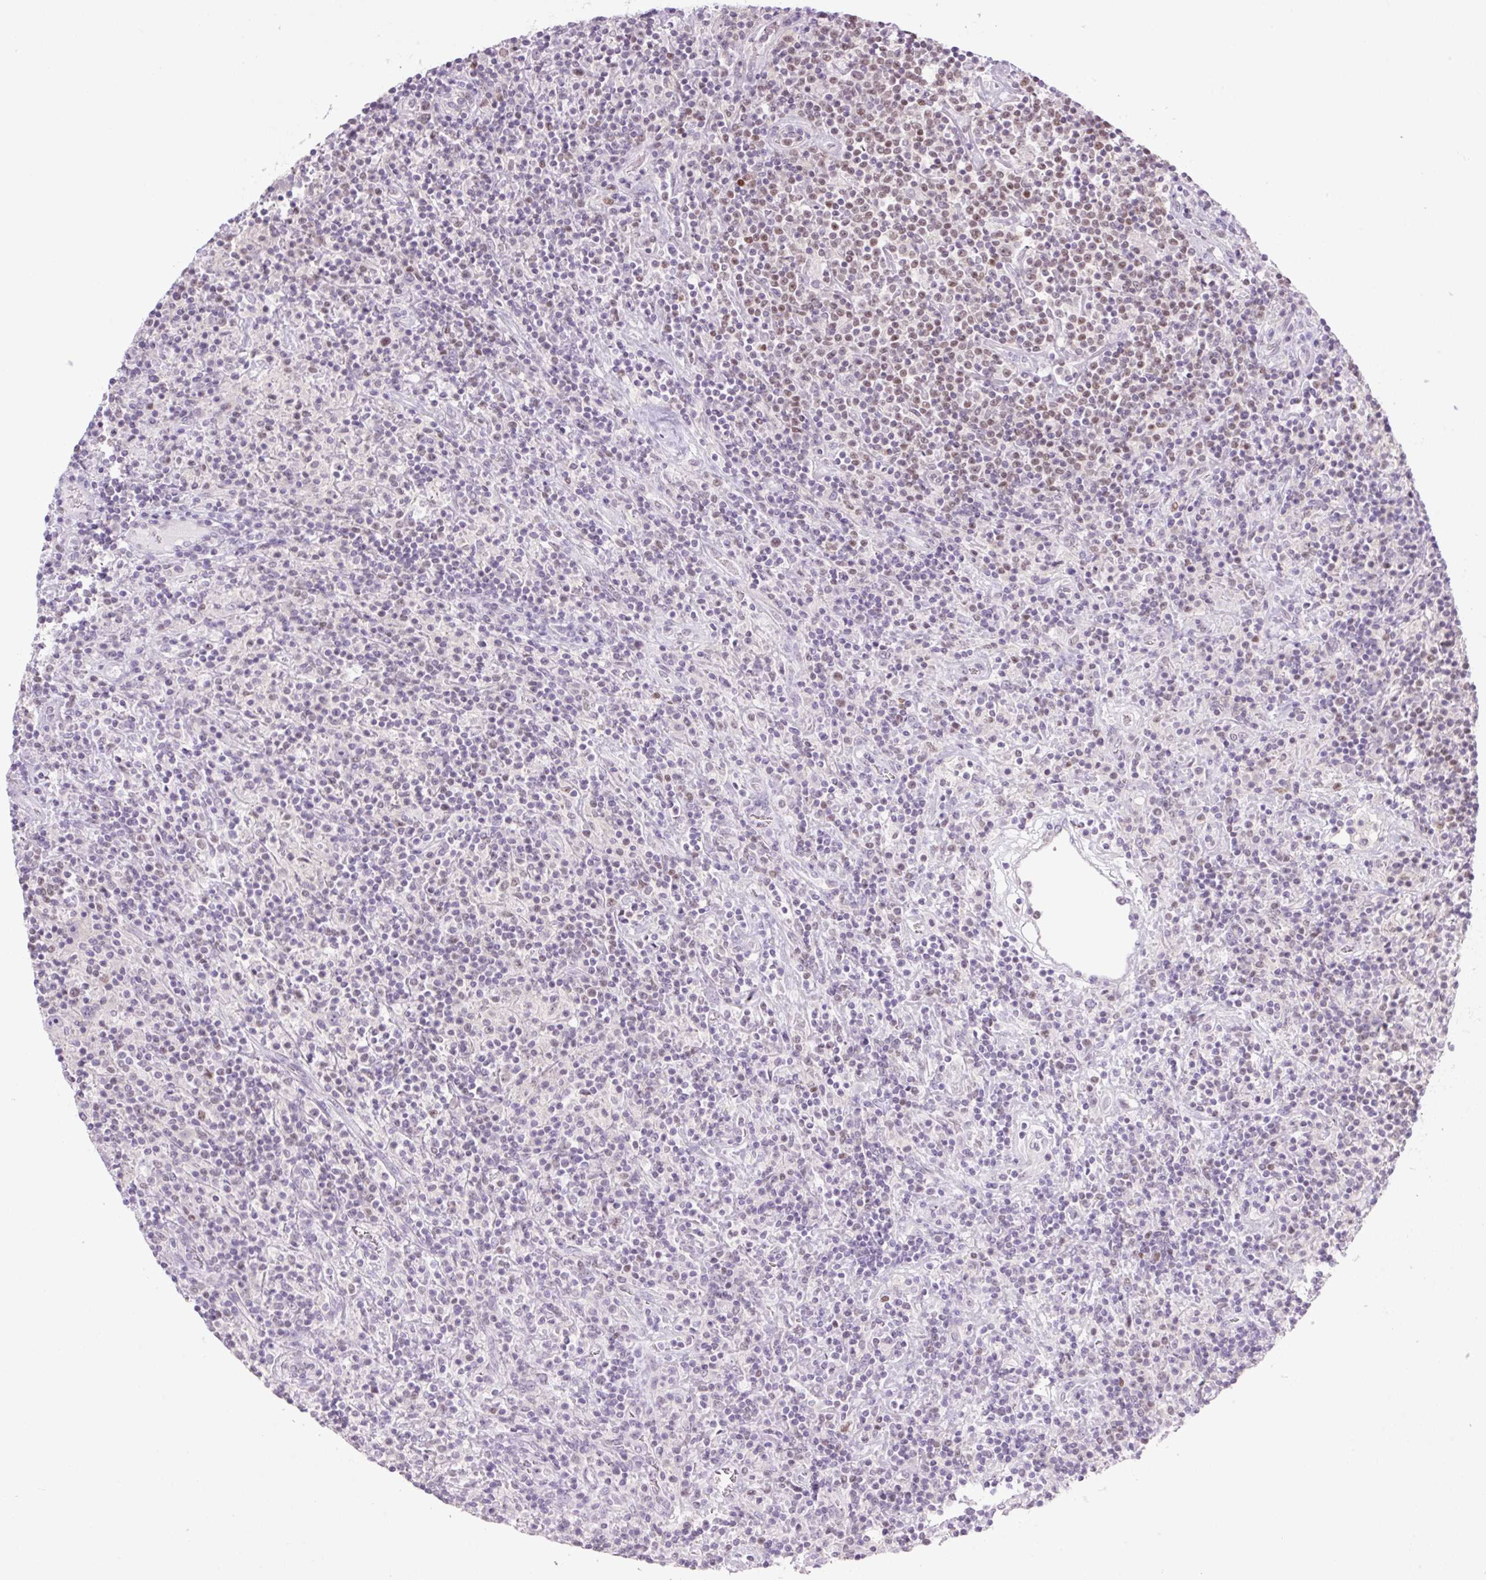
{"staining": {"intensity": "negative", "quantity": "none", "location": "none"}, "tissue": "lymphoma", "cell_type": "Tumor cells", "image_type": "cancer", "snomed": [{"axis": "morphology", "description": "Hodgkin's disease, NOS"}, {"axis": "topography", "description": "Lymph node"}], "caption": "The IHC micrograph has no significant positivity in tumor cells of Hodgkin's disease tissue.", "gene": "TLE3", "patient": {"sex": "male", "age": 70}}